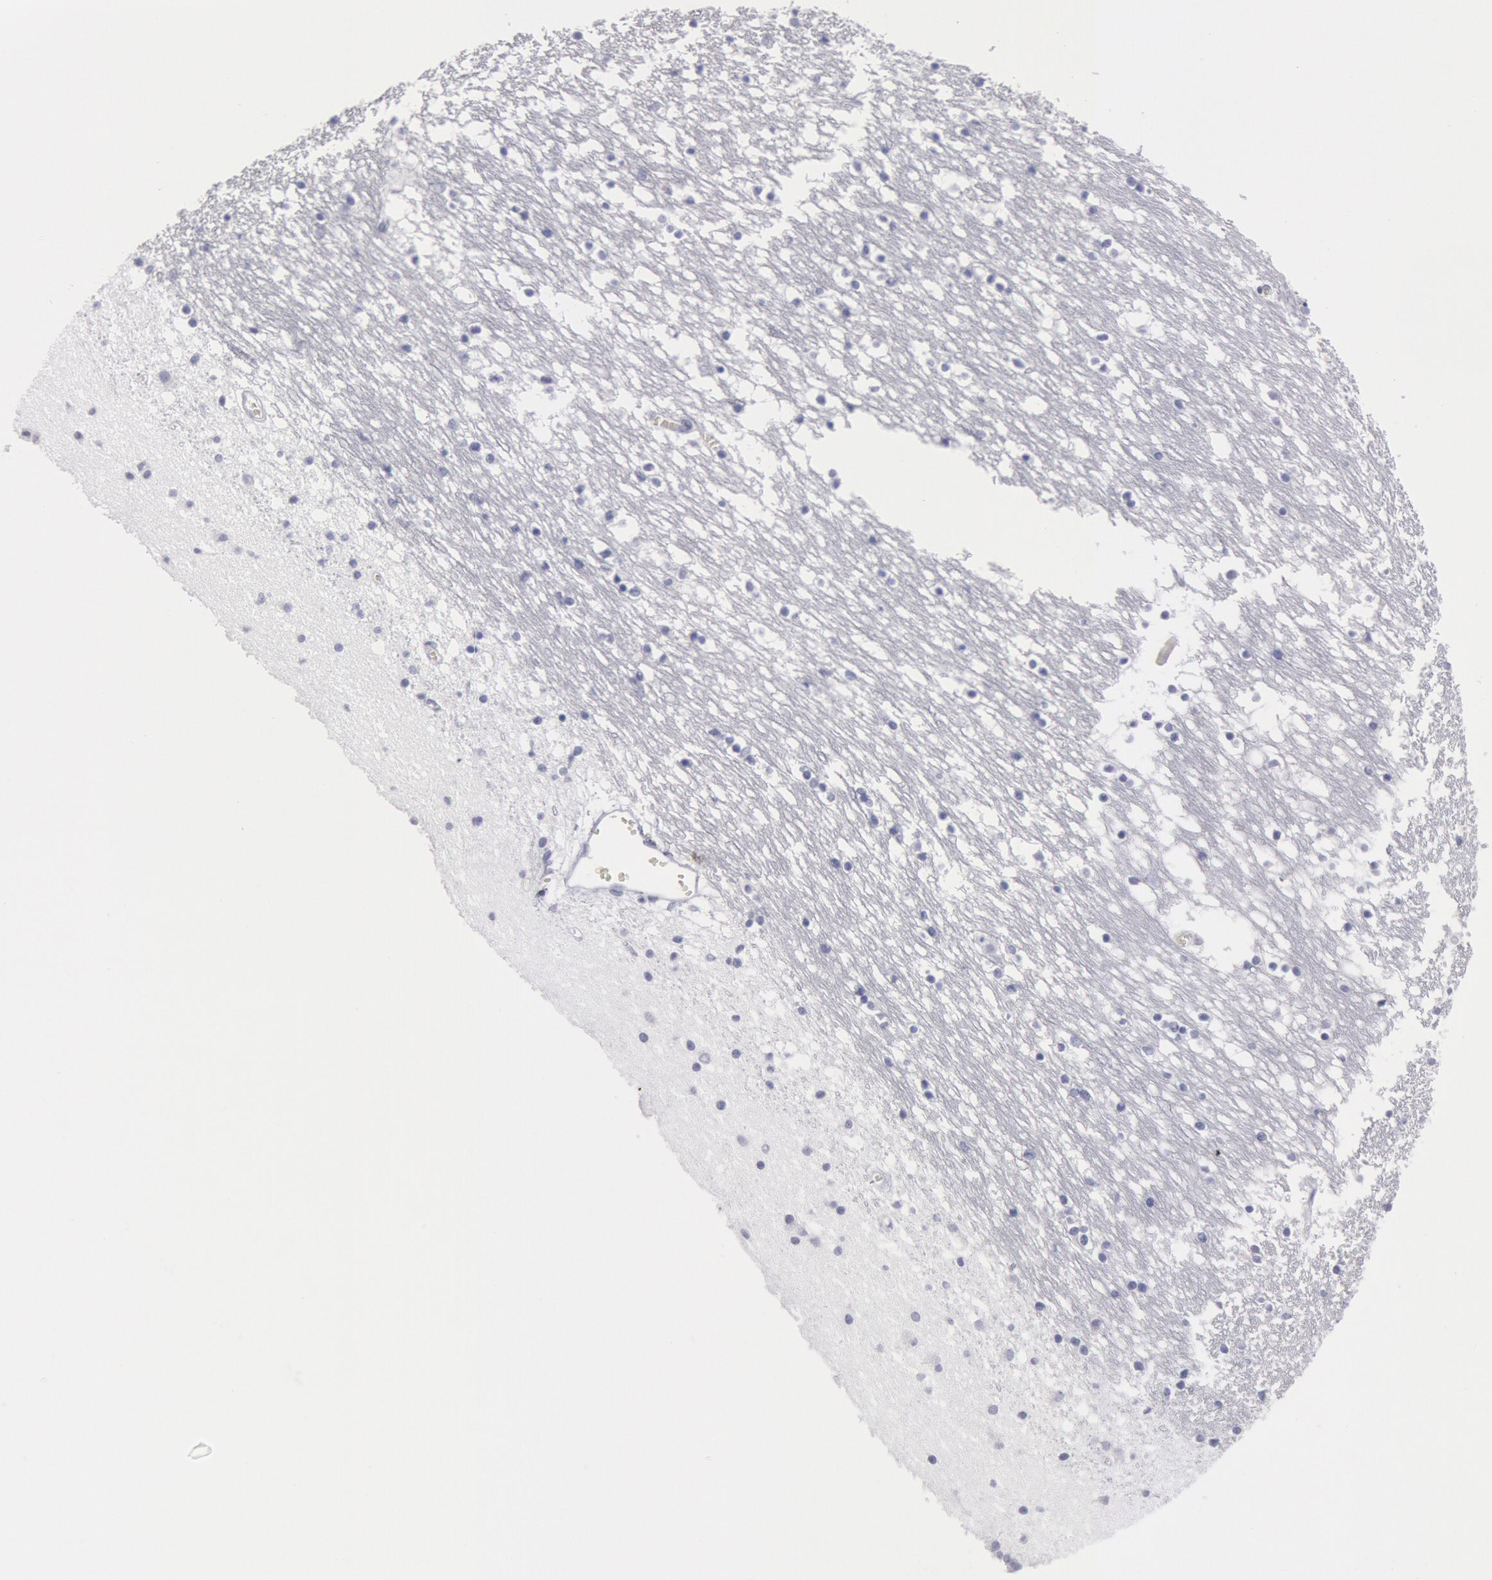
{"staining": {"intensity": "negative", "quantity": "none", "location": "none"}, "tissue": "caudate", "cell_type": "Glial cells", "image_type": "normal", "snomed": [{"axis": "morphology", "description": "Normal tissue, NOS"}, {"axis": "topography", "description": "Lateral ventricle wall"}], "caption": "Immunohistochemical staining of unremarkable human caudate reveals no significant positivity in glial cells. The staining was performed using DAB (3,3'-diaminobenzidine) to visualize the protein expression in brown, while the nuclei were stained in blue with hematoxylin (Magnification: 20x).", "gene": "FCN1", "patient": {"sex": "male", "age": 45}}